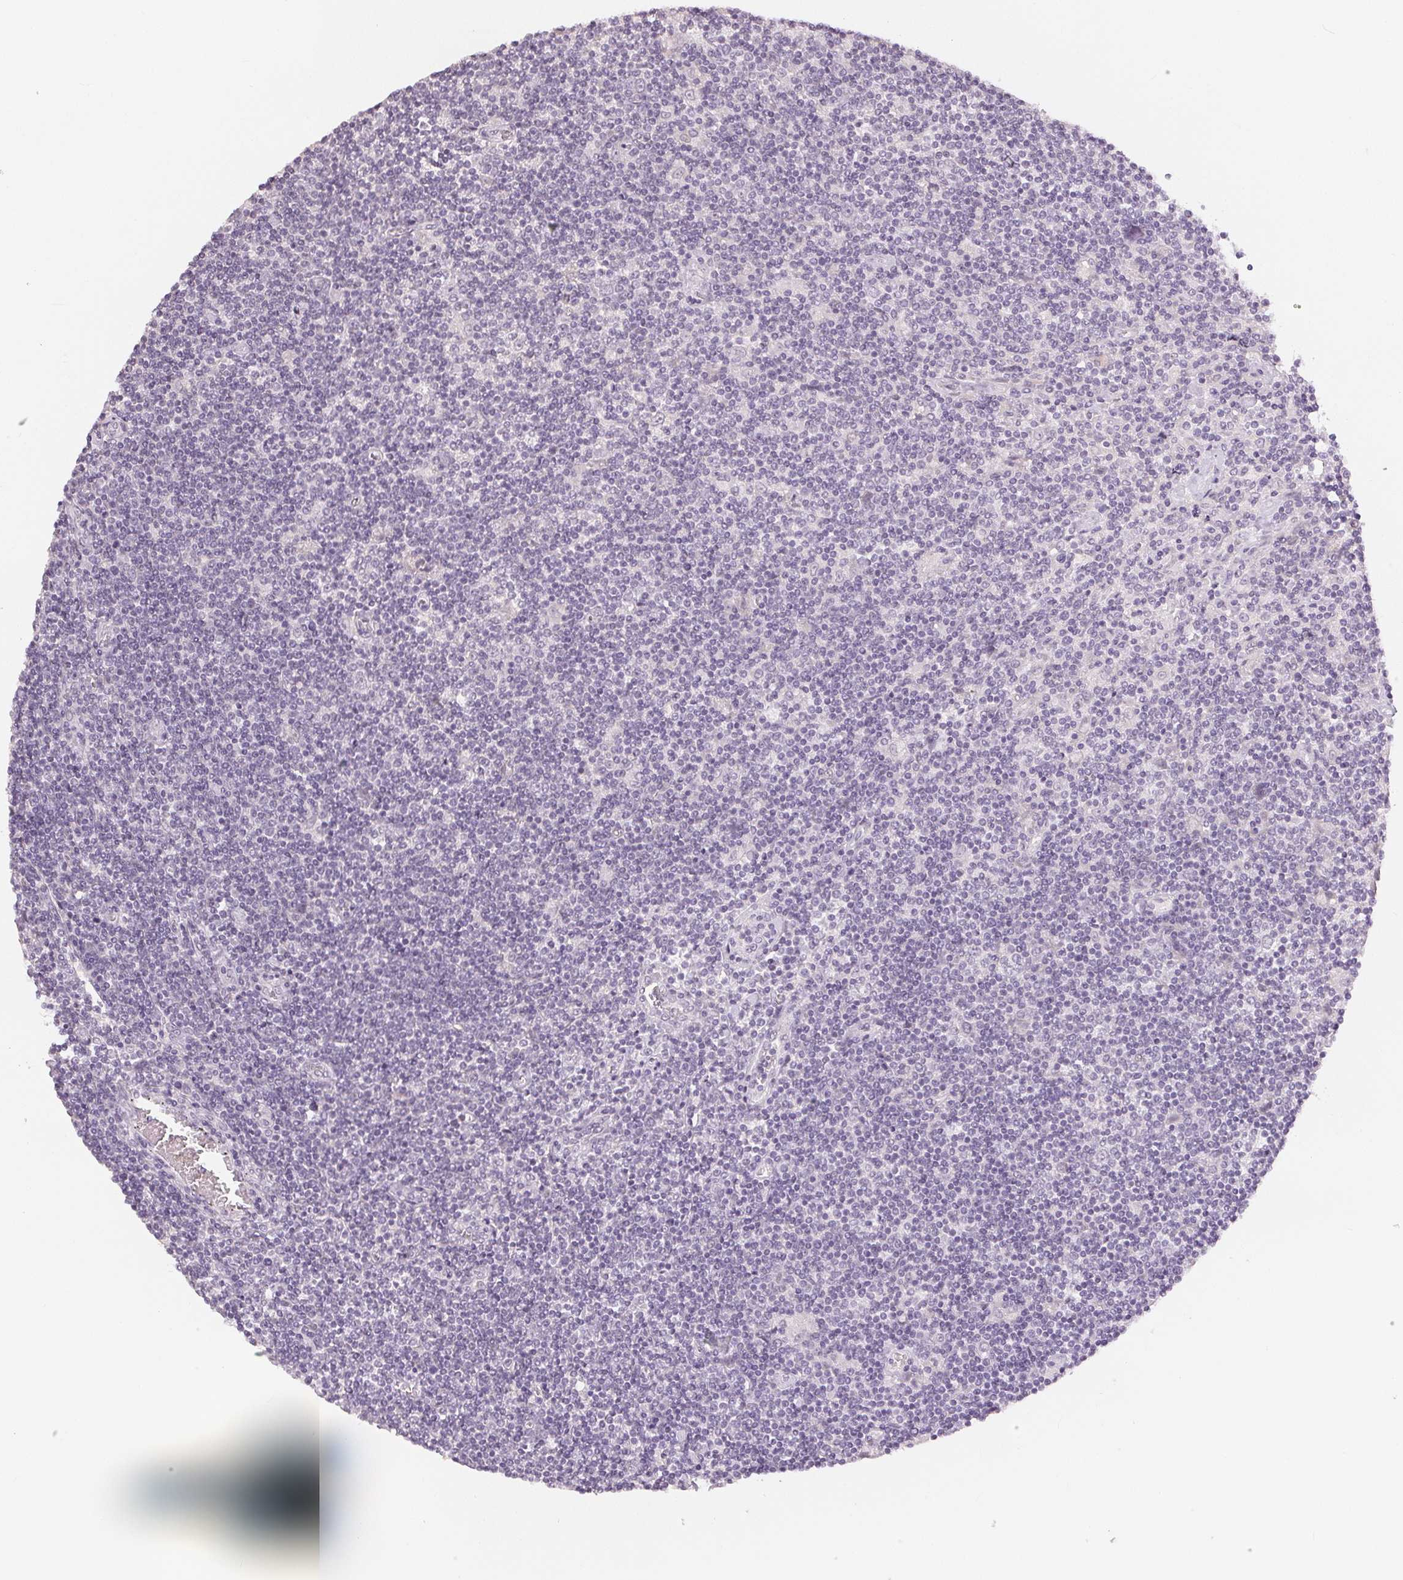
{"staining": {"intensity": "negative", "quantity": "none", "location": "none"}, "tissue": "lymphoma", "cell_type": "Tumor cells", "image_type": "cancer", "snomed": [{"axis": "morphology", "description": "Hodgkin's disease, NOS"}, {"axis": "topography", "description": "Lymph node"}], "caption": "DAB immunohistochemical staining of human Hodgkin's disease shows no significant expression in tumor cells.", "gene": "SLC27A5", "patient": {"sex": "male", "age": 40}}